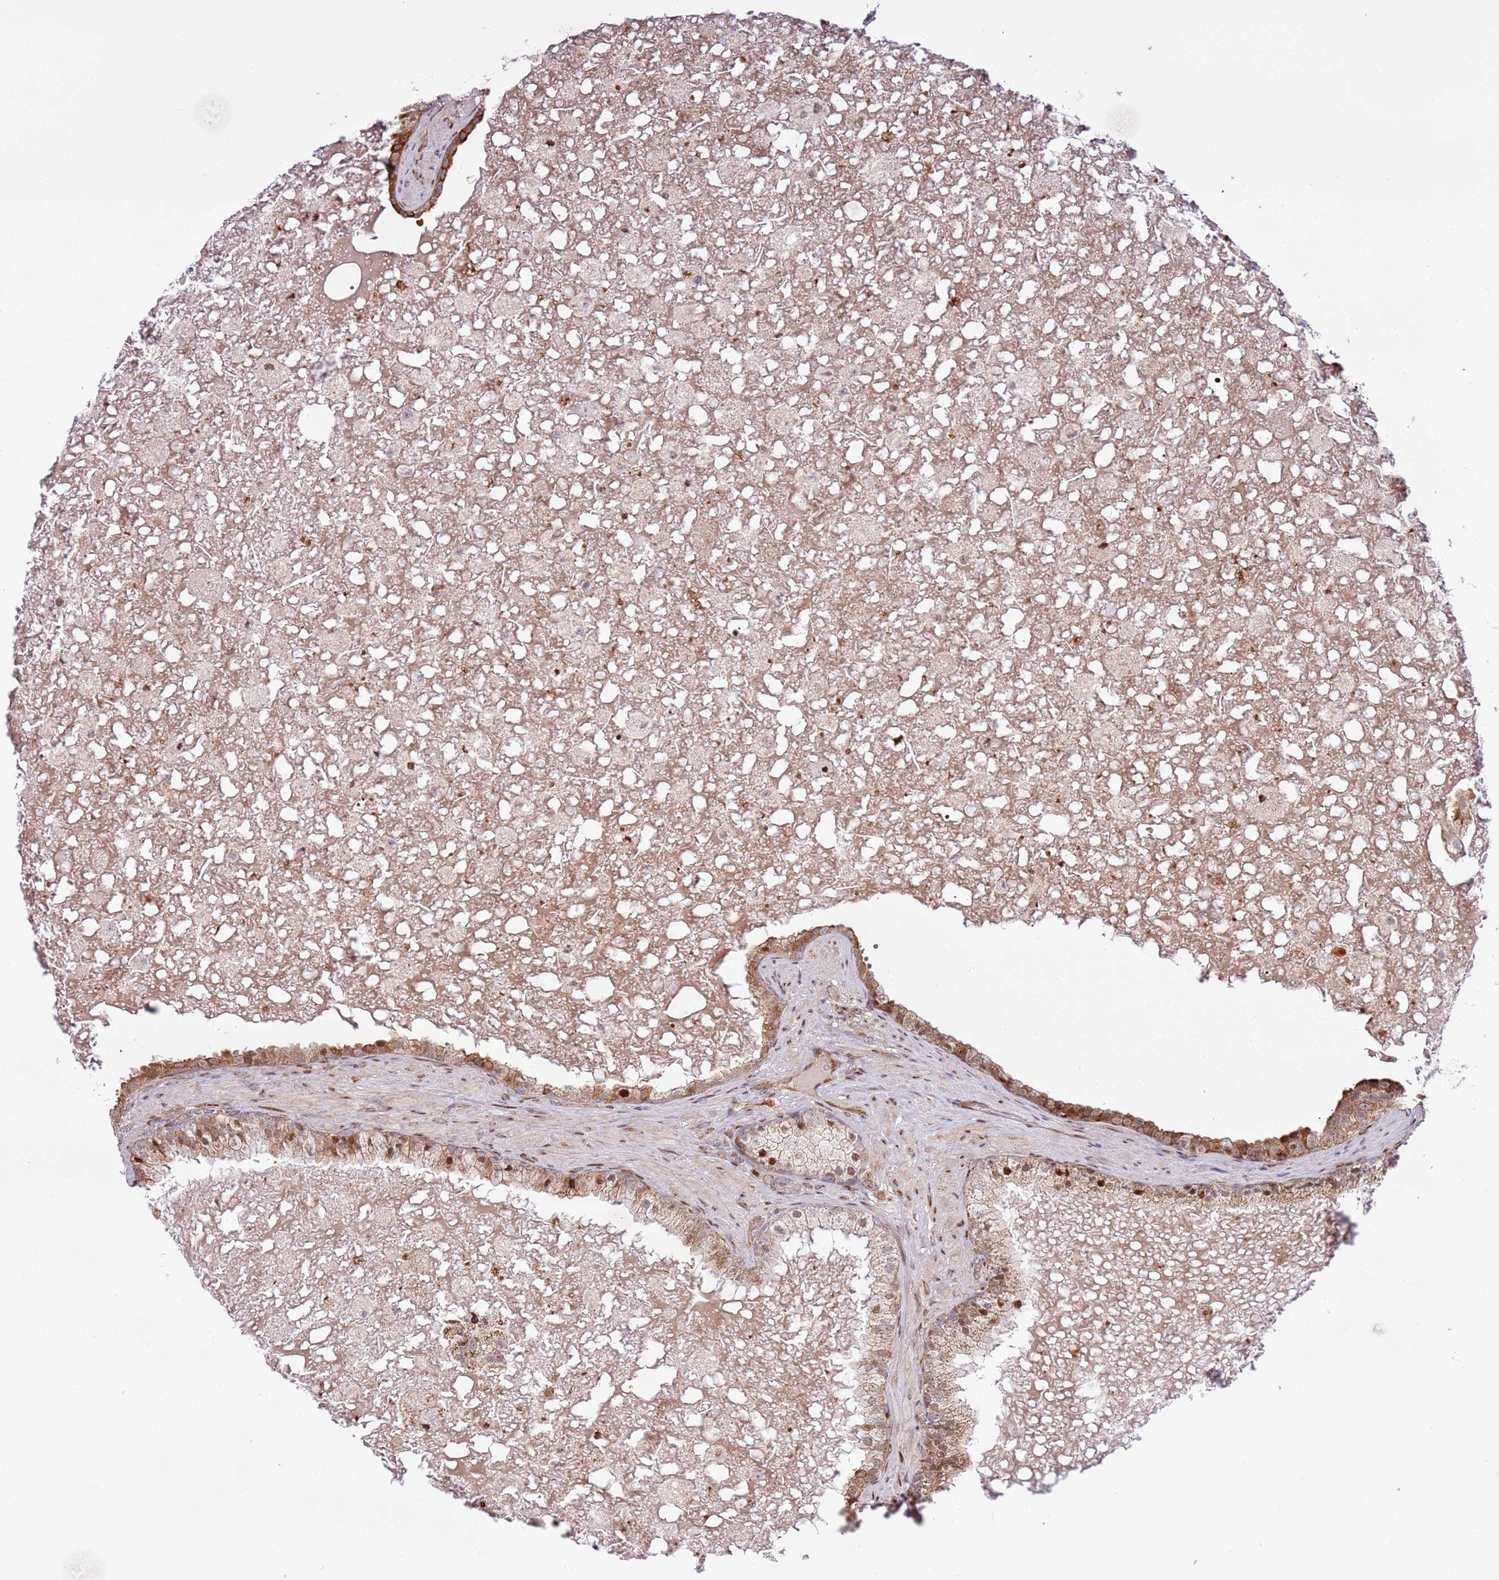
{"staining": {"intensity": "moderate", "quantity": ">75%", "location": "cytoplasmic/membranous,nuclear"}, "tissue": "prostate cancer", "cell_type": "Tumor cells", "image_type": "cancer", "snomed": [{"axis": "morphology", "description": "Adenocarcinoma, High grade"}, {"axis": "topography", "description": "Prostate"}], "caption": "IHC of human prostate cancer exhibits medium levels of moderate cytoplasmic/membranous and nuclear expression in about >75% of tumor cells.", "gene": "PCTP", "patient": {"sex": "male", "age": 55}}